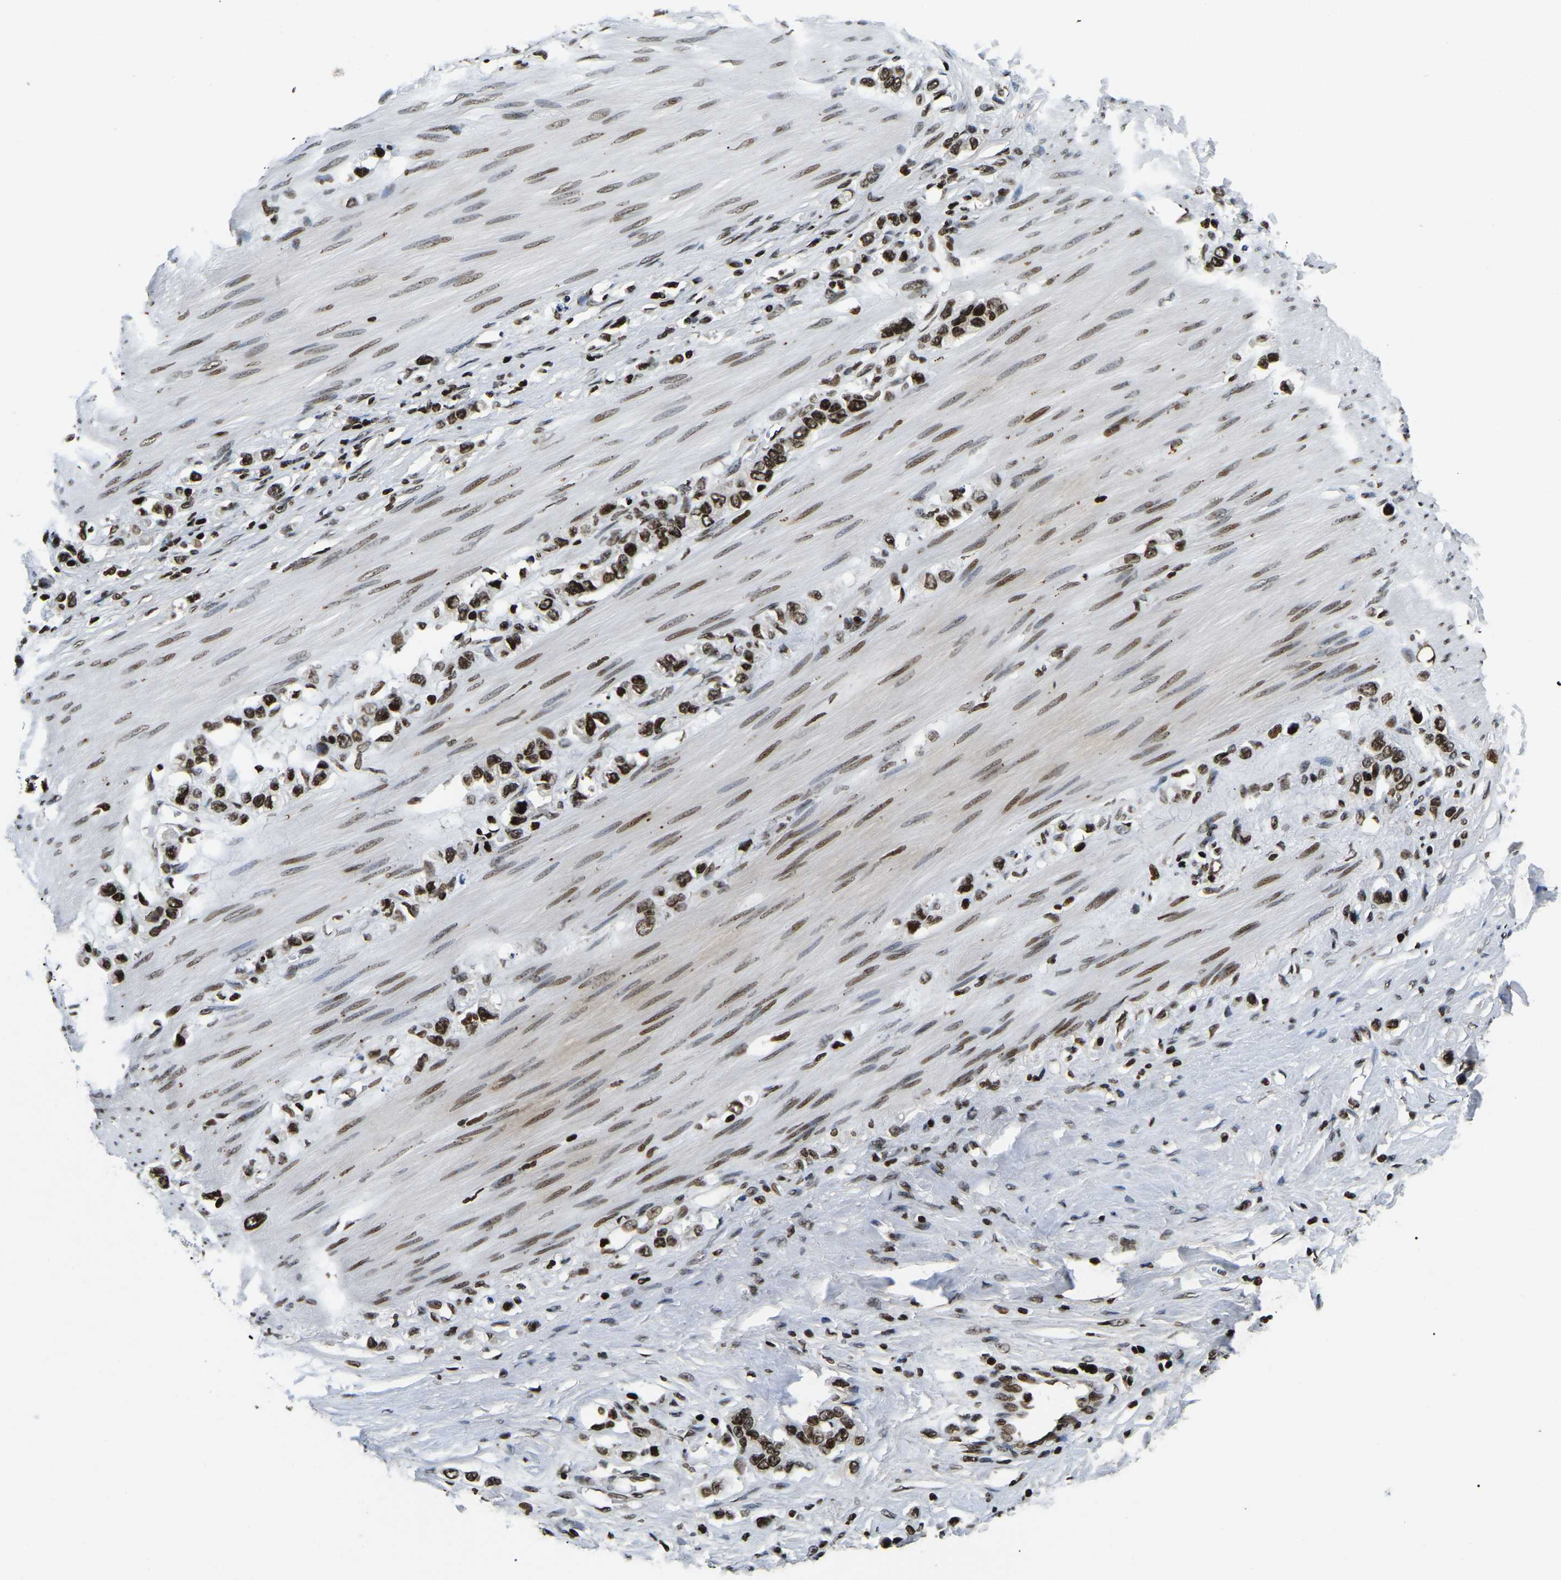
{"staining": {"intensity": "strong", "quantity": ">75%", "location": "nuclear"}, "tissue": "stomach cancer", "cell_type": "Tumor cells", "image_type": "cancer", "snomed": [{"axis": "morphology", "description": "Adenocarcinoma, NOS"}, {"axis": "topography", "description": "Stomach"}], "caption": "The histopathology image demonstrates a brown stain indicating the presence of a protein in the nuclear of tumor cells in adenocarcinoma (stomach).", "gene": "LRRC61", "patient": {"sex": "female", "age": 65}}